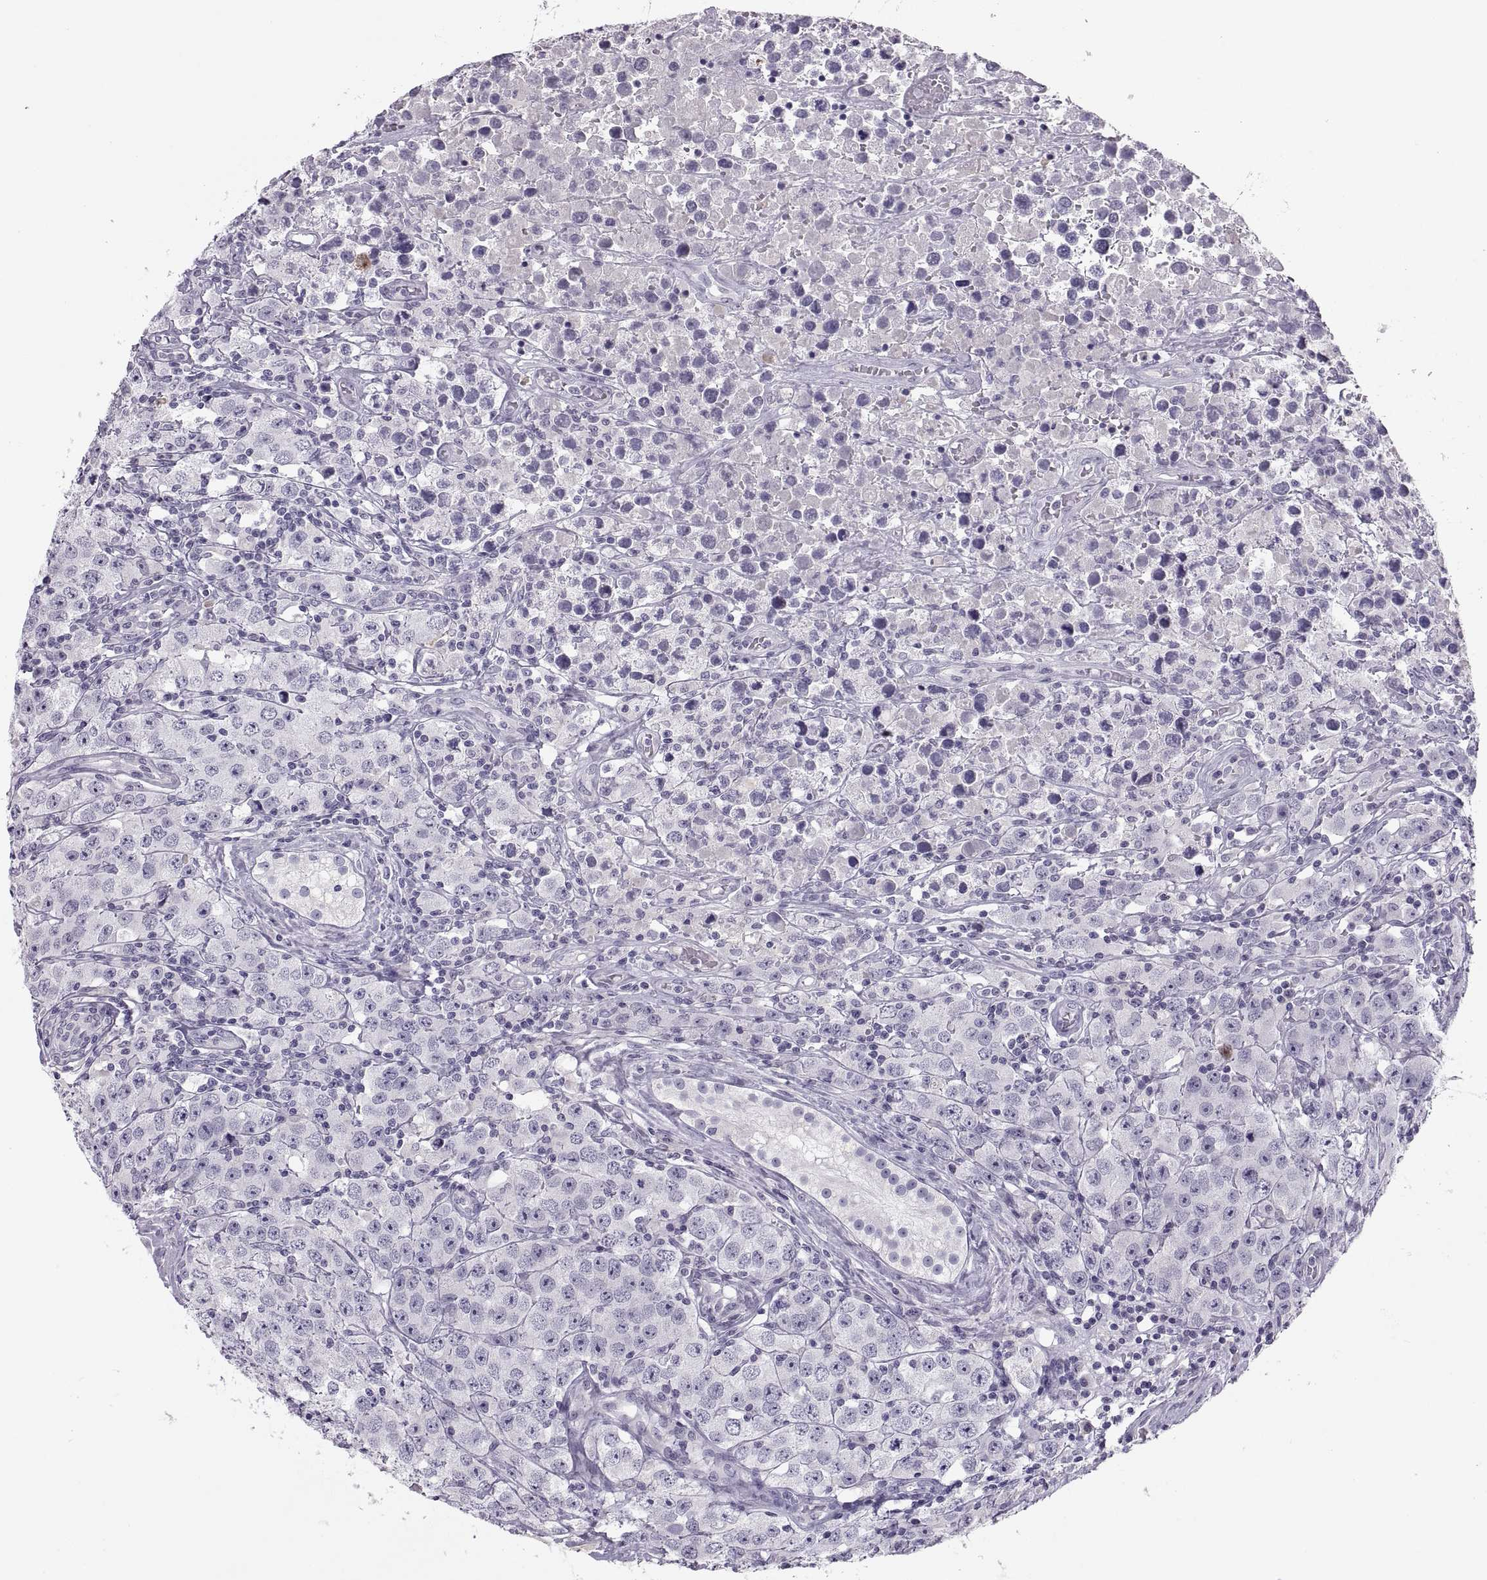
{"staining": {"intensity": "negative", "quantity": "none", "location": "none"}, "tissue": "testis cancer", "cell_type": "Tumor cells", "image_type": "cancer", "snomed": [{"axis": "morphology", "description": "Seminoma, NOS"}, {"axis": "topography", "description": "Testis"}], "caption": "High magnification brightfield microscopy of testis cancer (seminoma) stained with DAB (brown) and counterstained with hematoxylin (blue): tumor cells show no significant staining.", "gene": "CHCT1", "patient": {"sex": "male", "age": 52}}